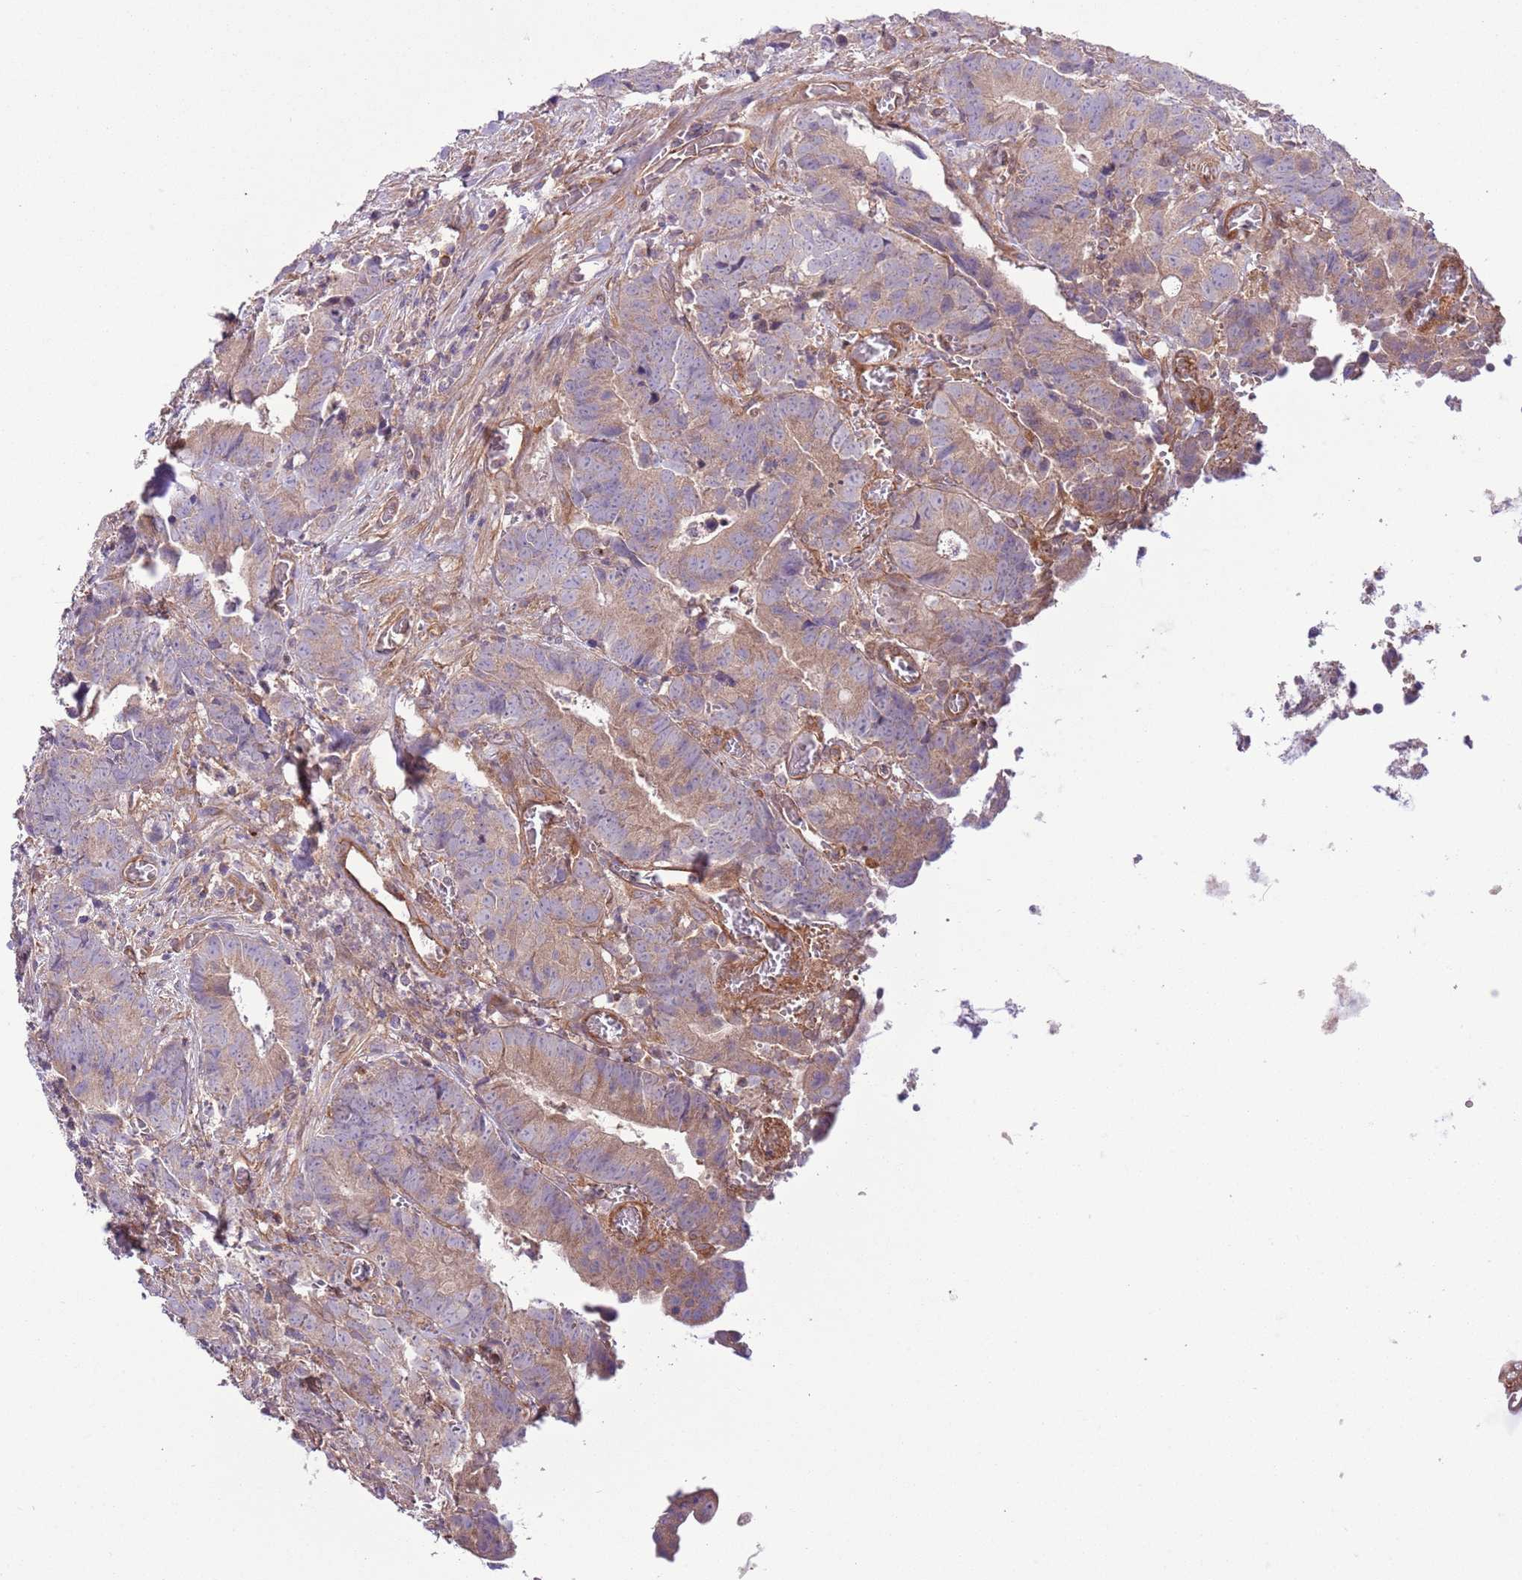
{"staining": {"intensity": "weak", "quantity": ">75%", "location": "cytoplasmic/membranous"}, "tissue": "colorectal cancer", "cell_type": "Tumor cells", "image_type": "cancer", "snomed": [{"axis": "morphology", "description": "Adenocarcinoma, NOS"}, {"axis": "topography", "description": "Colon"}], "caption": "This photomicrograph displays immunohistochemistry staining of human colorectal adenocarcinoma, with low weak cytoplasmic/membranous staining in about >75% of tumor cells.", "gene": "LPIN2", "patient": {"sex": "female", "age": 57}}